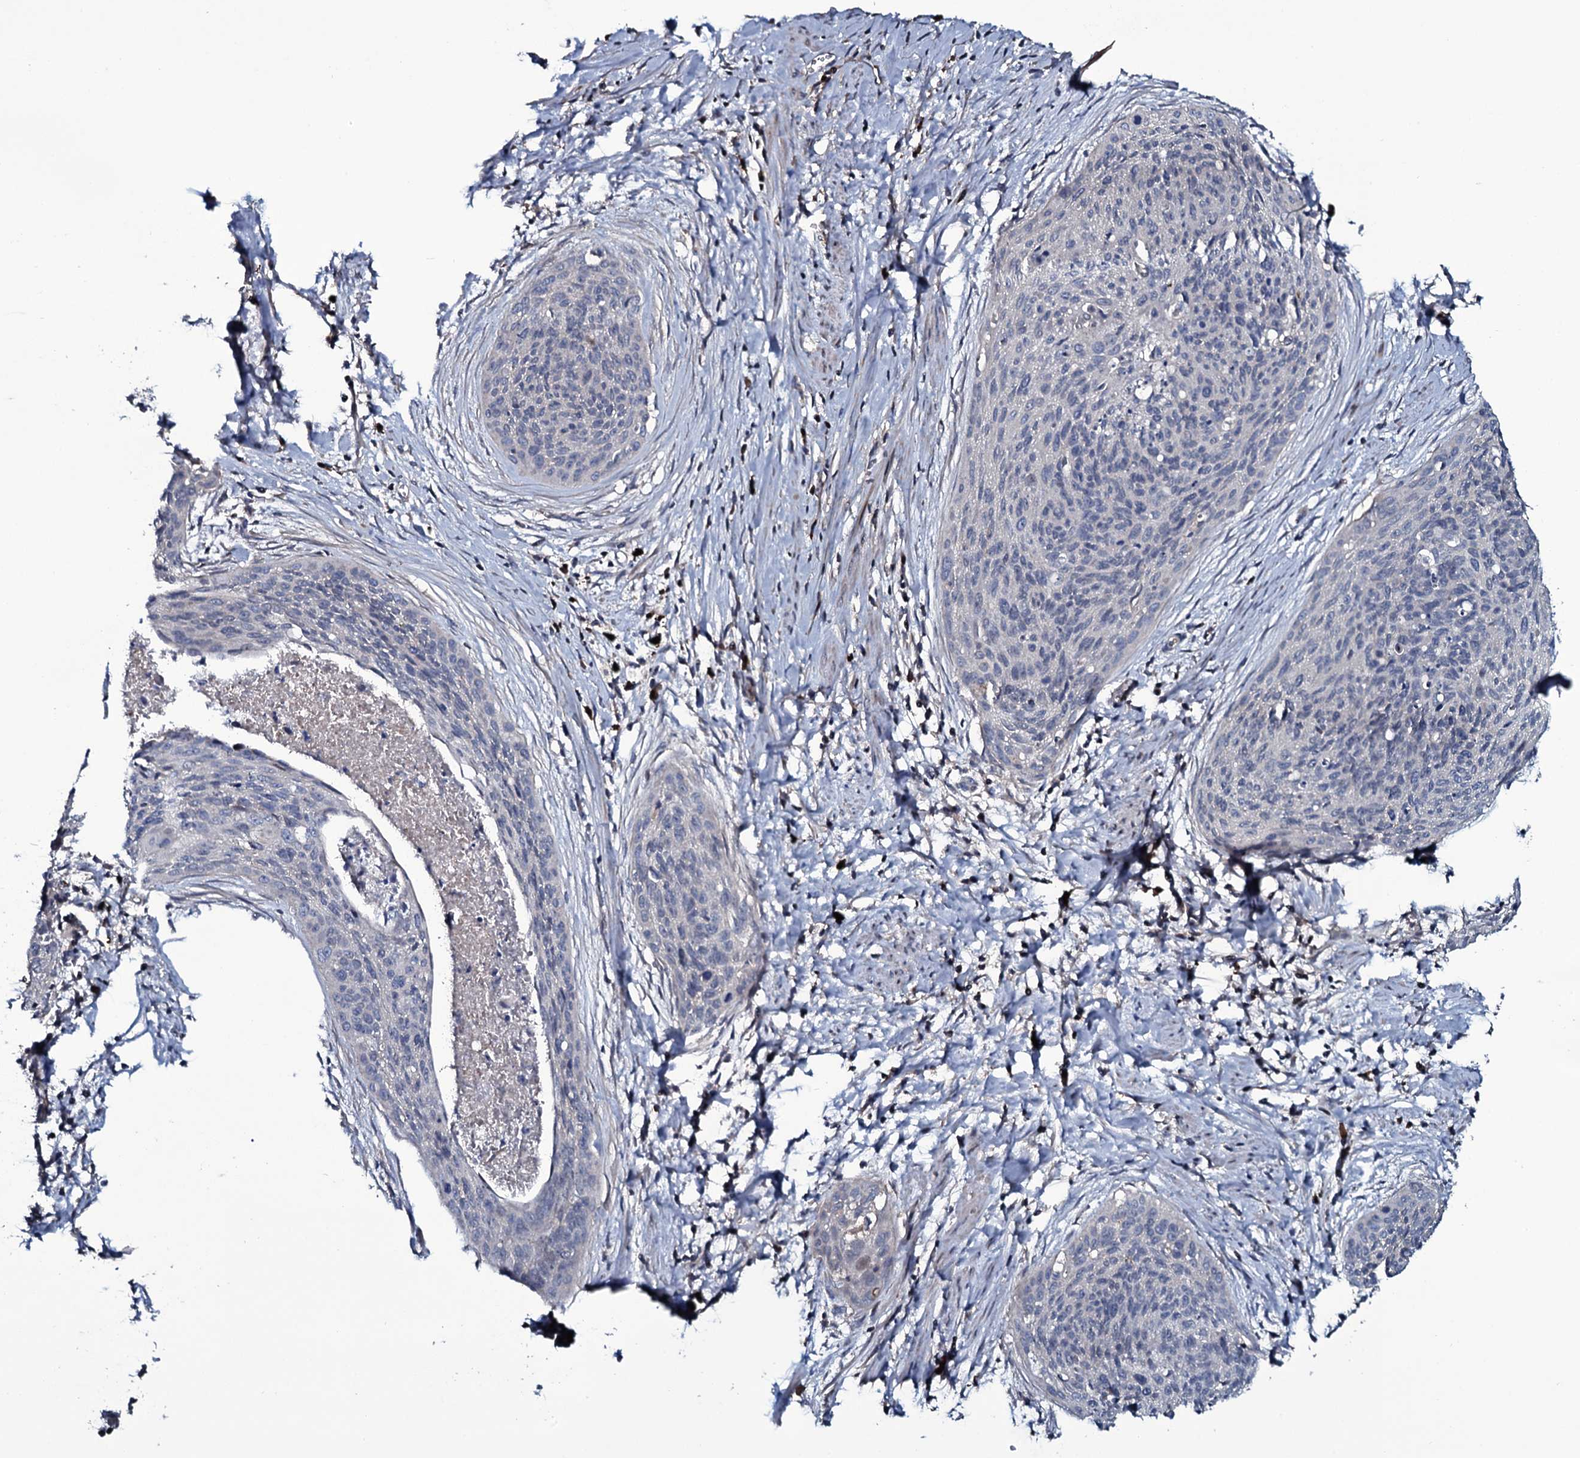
{"staining": {"intensity": "negative", "quantity": "none", "location": "none"}, "tissue": "cervical cancer", "cell_type": "Tumor cells", "image_type": "cancer", "snomed": [{"axis": "morphology", "description": "Squamous cell carcinoma, NOS"}, {"axis": "topography", "description": "Cervix"}], "caption": "IHC photomicrograph of squamous cell carcinoma (cervical) stained for a protein (brown), which reveals no positivity in tumor cells.", "gene": "LYG2", "patient": {"sex": "female", "age": 55}}